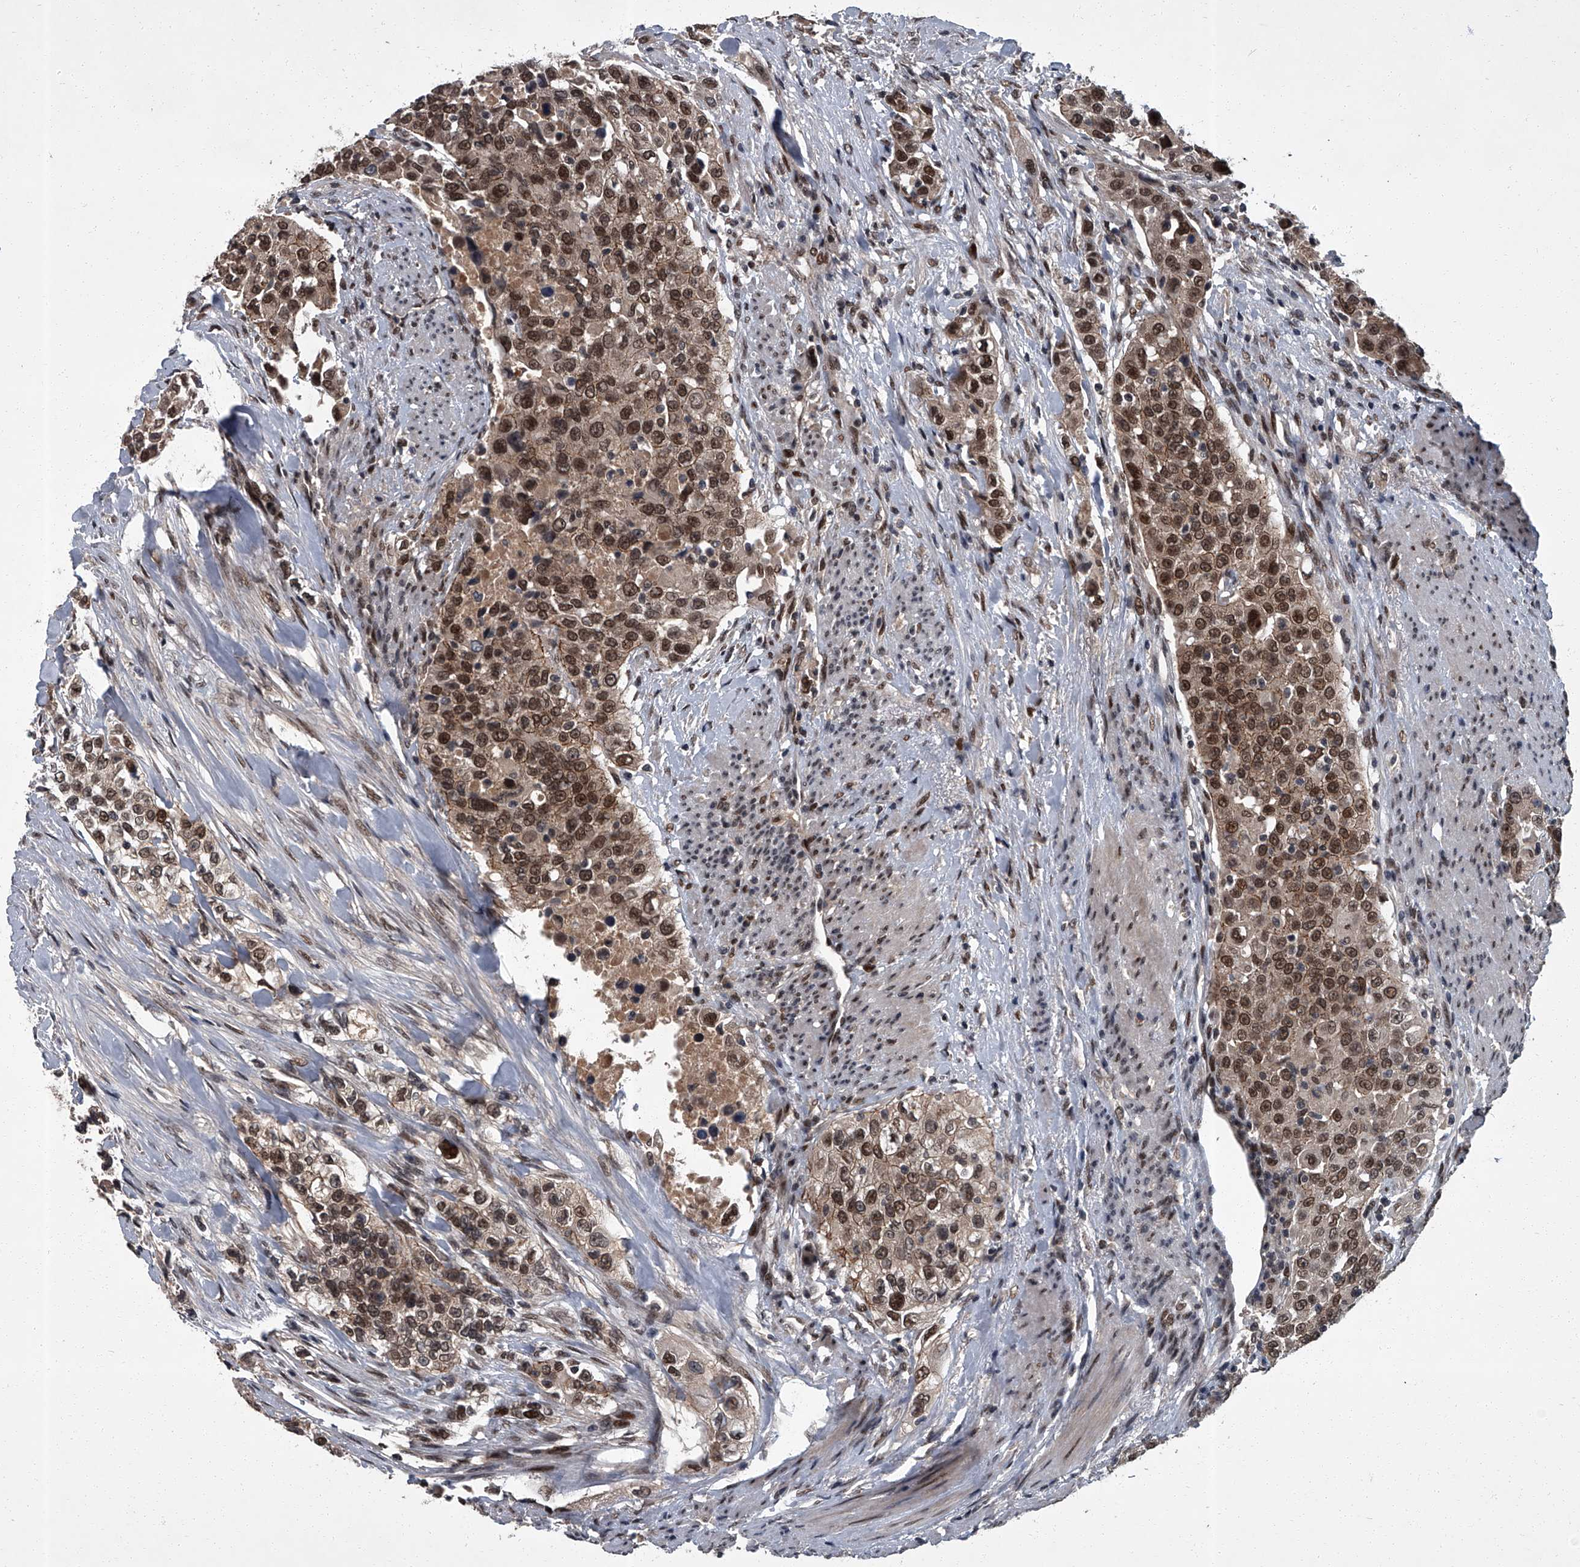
{"staining": {"intensity": "strong", "quantity": ">75%", "location": "cytoplasmic/membranous,nuclear"}, "tissue": "urothelial cancer", "cell_type": "Tumor cells", "image_type": "cancer", "snomed": [{"axis": "morphology", "description": "Urothelial carcinoma, High grade"}, {"axis": "topography", "description": "Urinary bladder"}], "caption": "The image displays immunohistochemical staining of urothelial carcinoma (high-grade). There is strong cytoplasmic/membranous and nuclear expression is seen in about >75% of tumor cells.", "gene": "ZNF518B", "patient": {"sex": "female", "age": 80}}